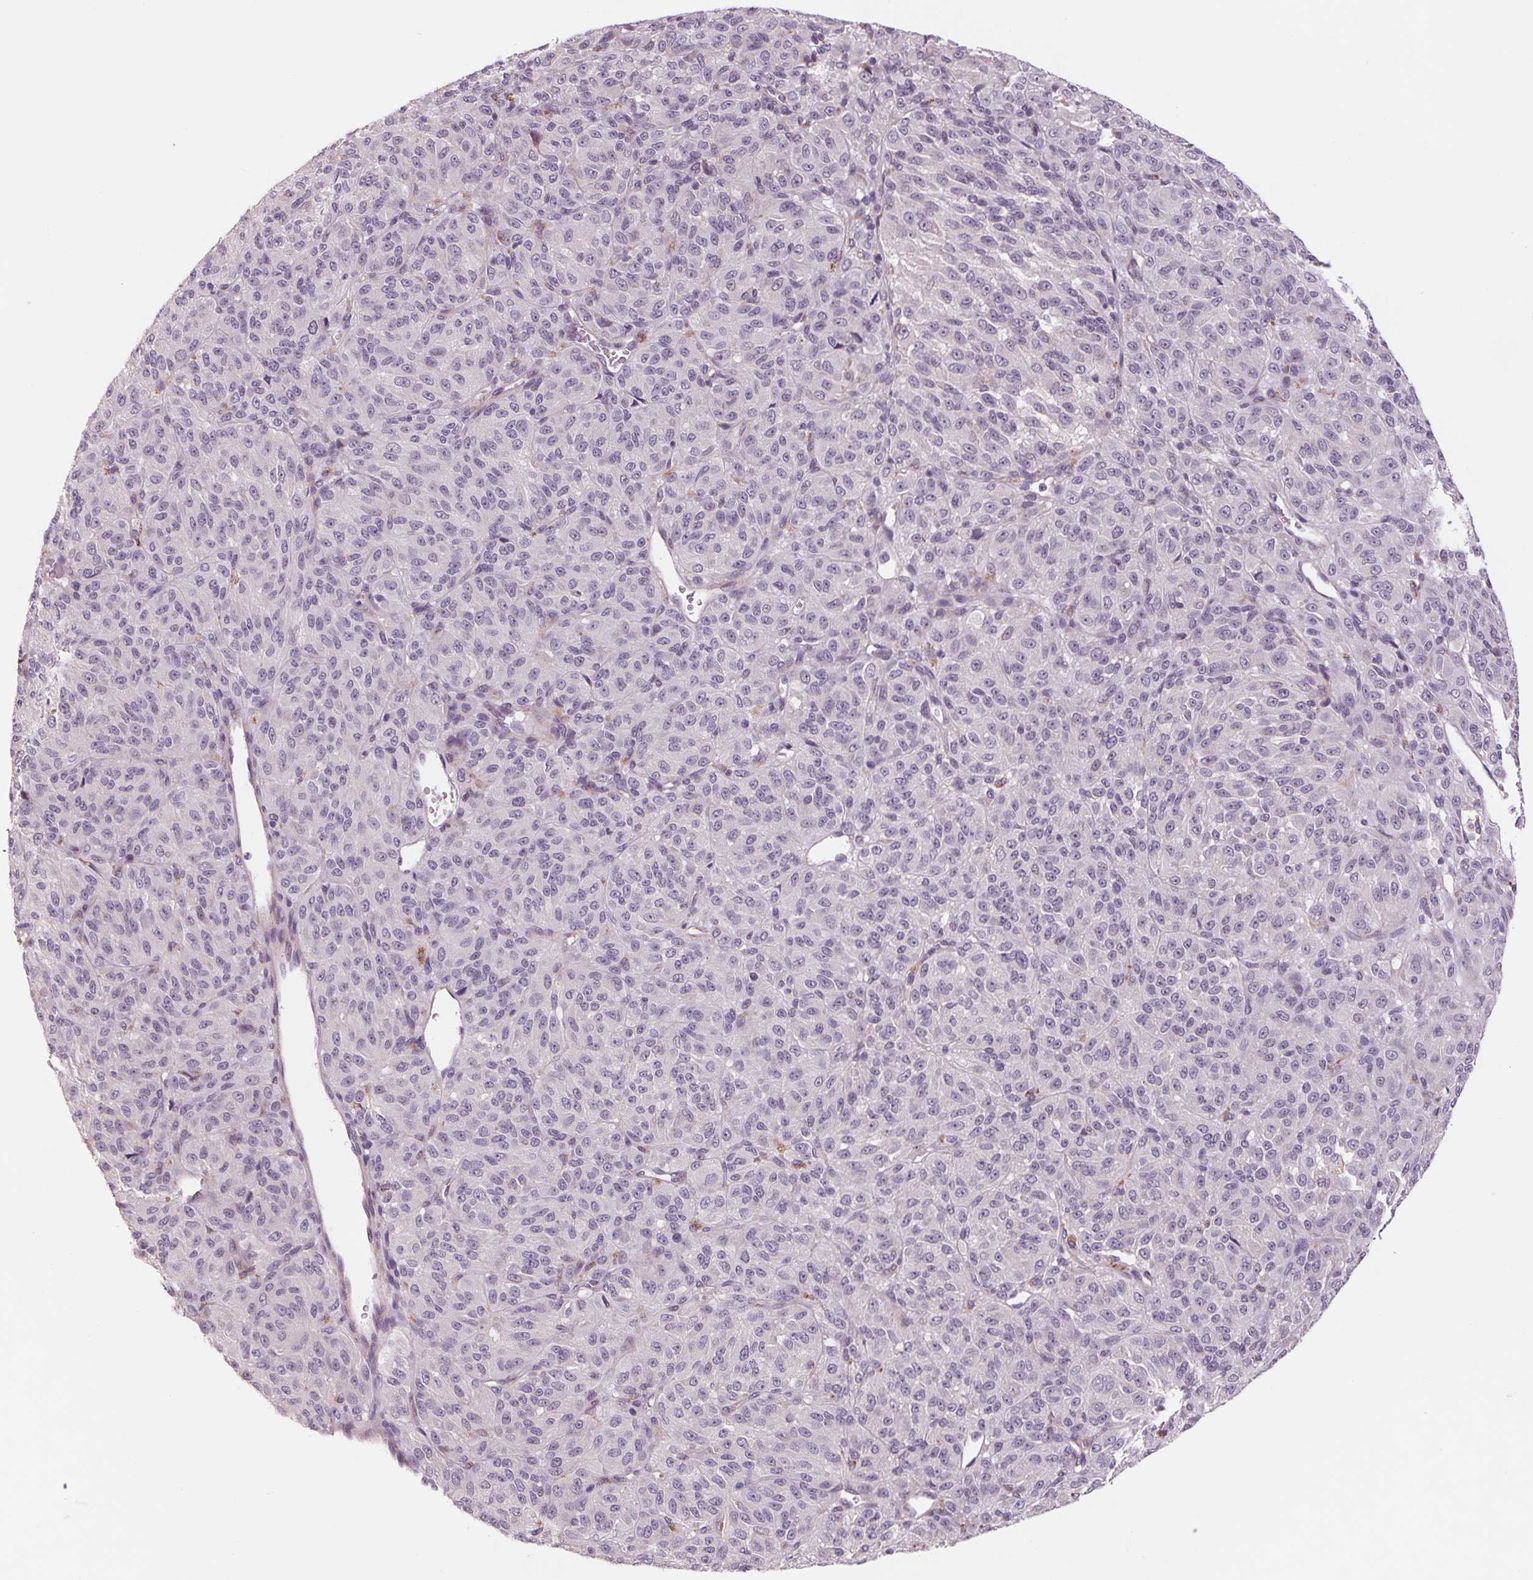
{"staining": {"intensity": "negative", "quantity": "none", "location": "none"}, "tissue": "melanoma", "cell_type": "Tumor cells", "image_type": "cancer", "snomed": [{"axis": "morphology", "description": "Malignant melanoma, Metastatic site"}, {"axis": "topography", "description": "Brain"}], "caption": "Tumor cells are negative for protein expression in human melanoma.", "gene": "SAMD5", "patient": {"sex": "female", "age": 56}}